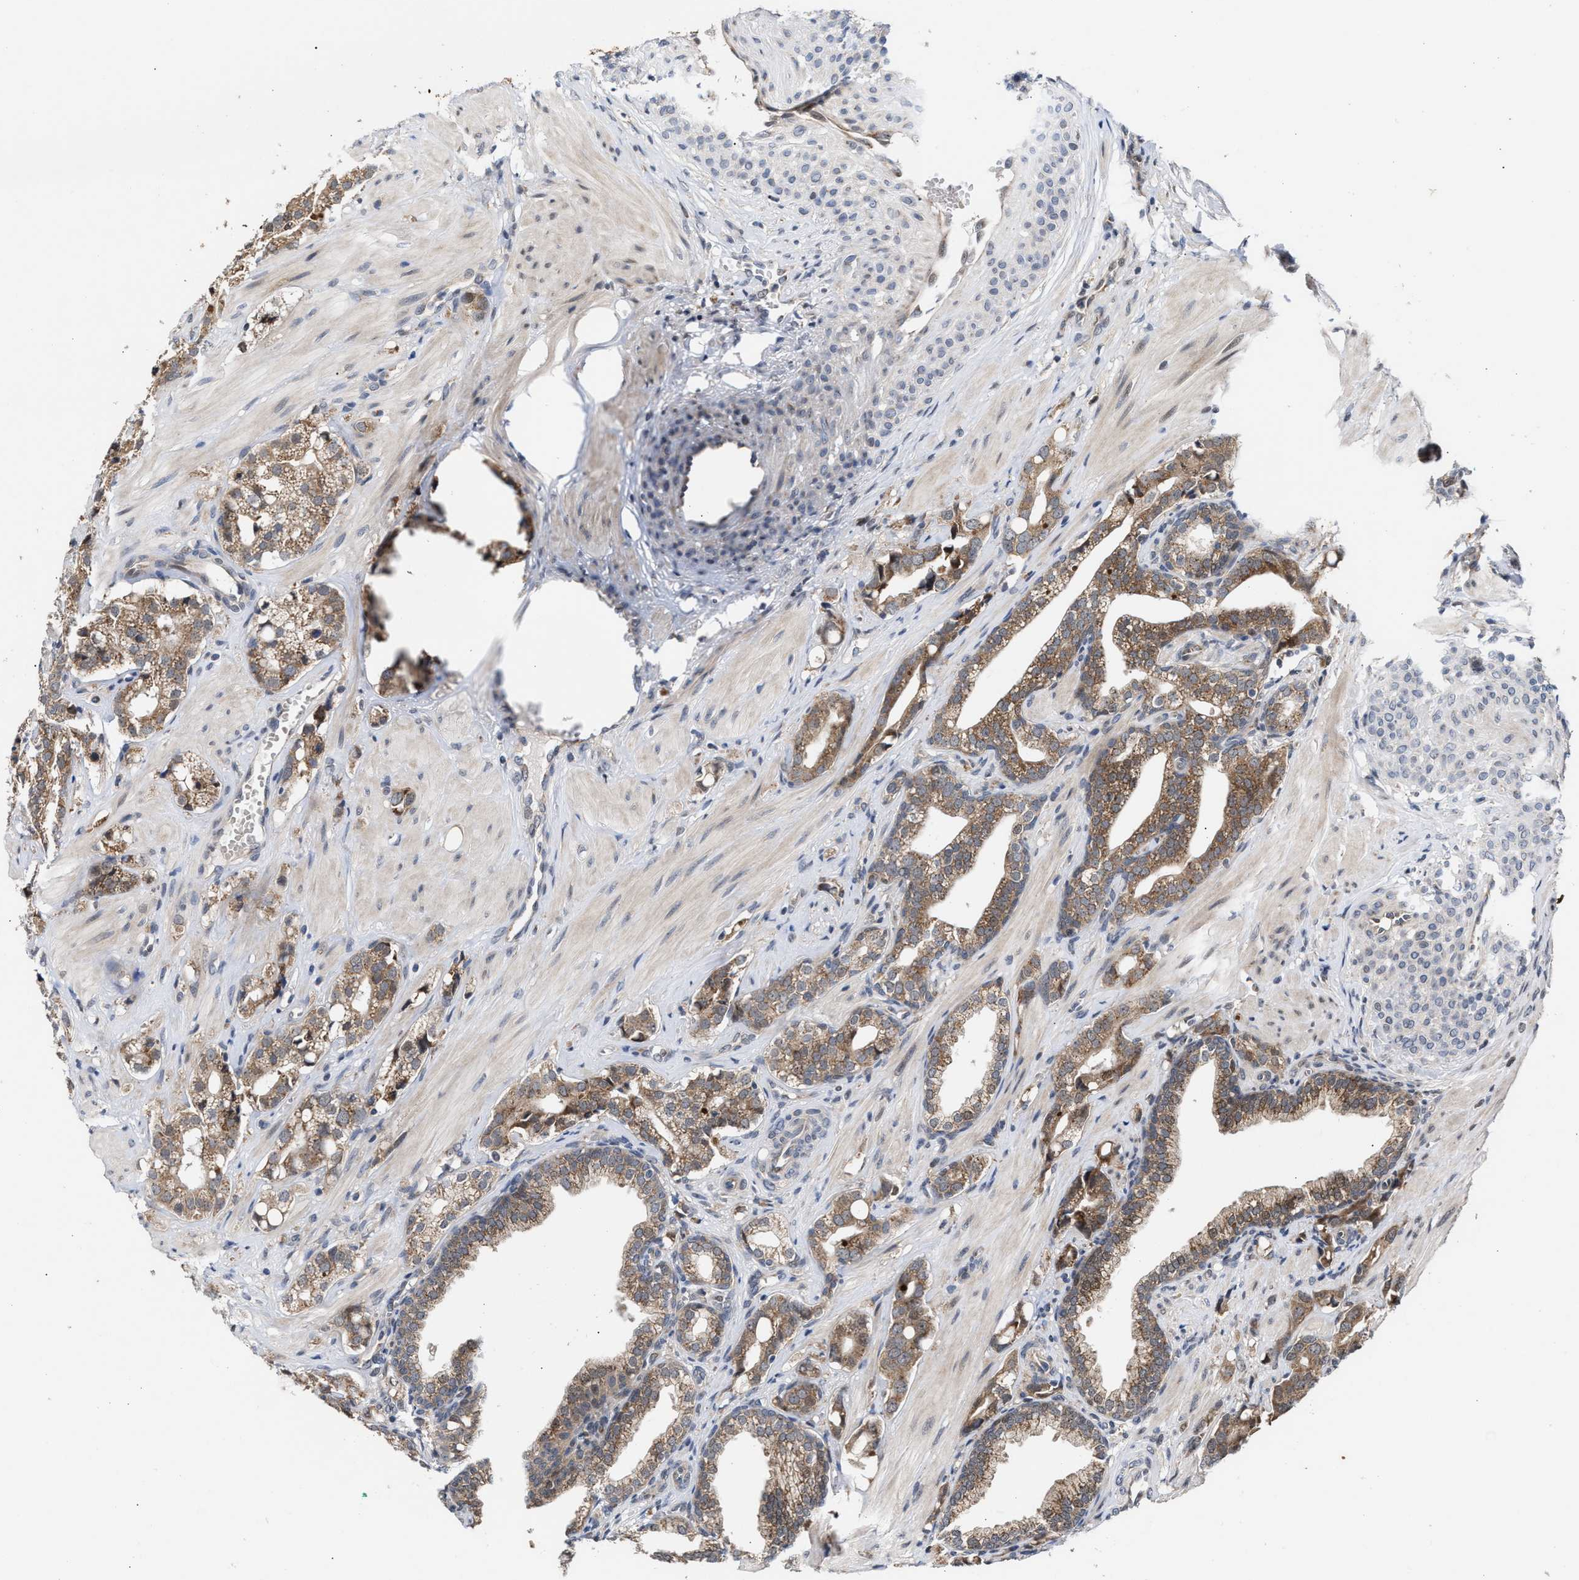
{"staining": {"intensity": "moderate", "quantity": ">75%", "location": "cytoplasmic/membranous"}, "tissue": "prostate cancer", "cell_type": "Tumor cells", "image_type": "cancer", "snomed": [{"axis": "morphology", "description": "Adenocarcinoma, High grade"}, {"axis": "topography", "description": "Prostate"}], "caption": "Tumor cells exhibit moderate cytoplasmic/membranous expression in approximately >75% of cells in adenocarcinoma (high-grade) (prostate). The staining was performed using DAB (3,3'-diaminobenzidine), with brown indicating positive protein expression. Nuclei are stained blue with hematoxylin.", "gene": "MKNK2", "patient": {"sex": "male", "age": 52}}